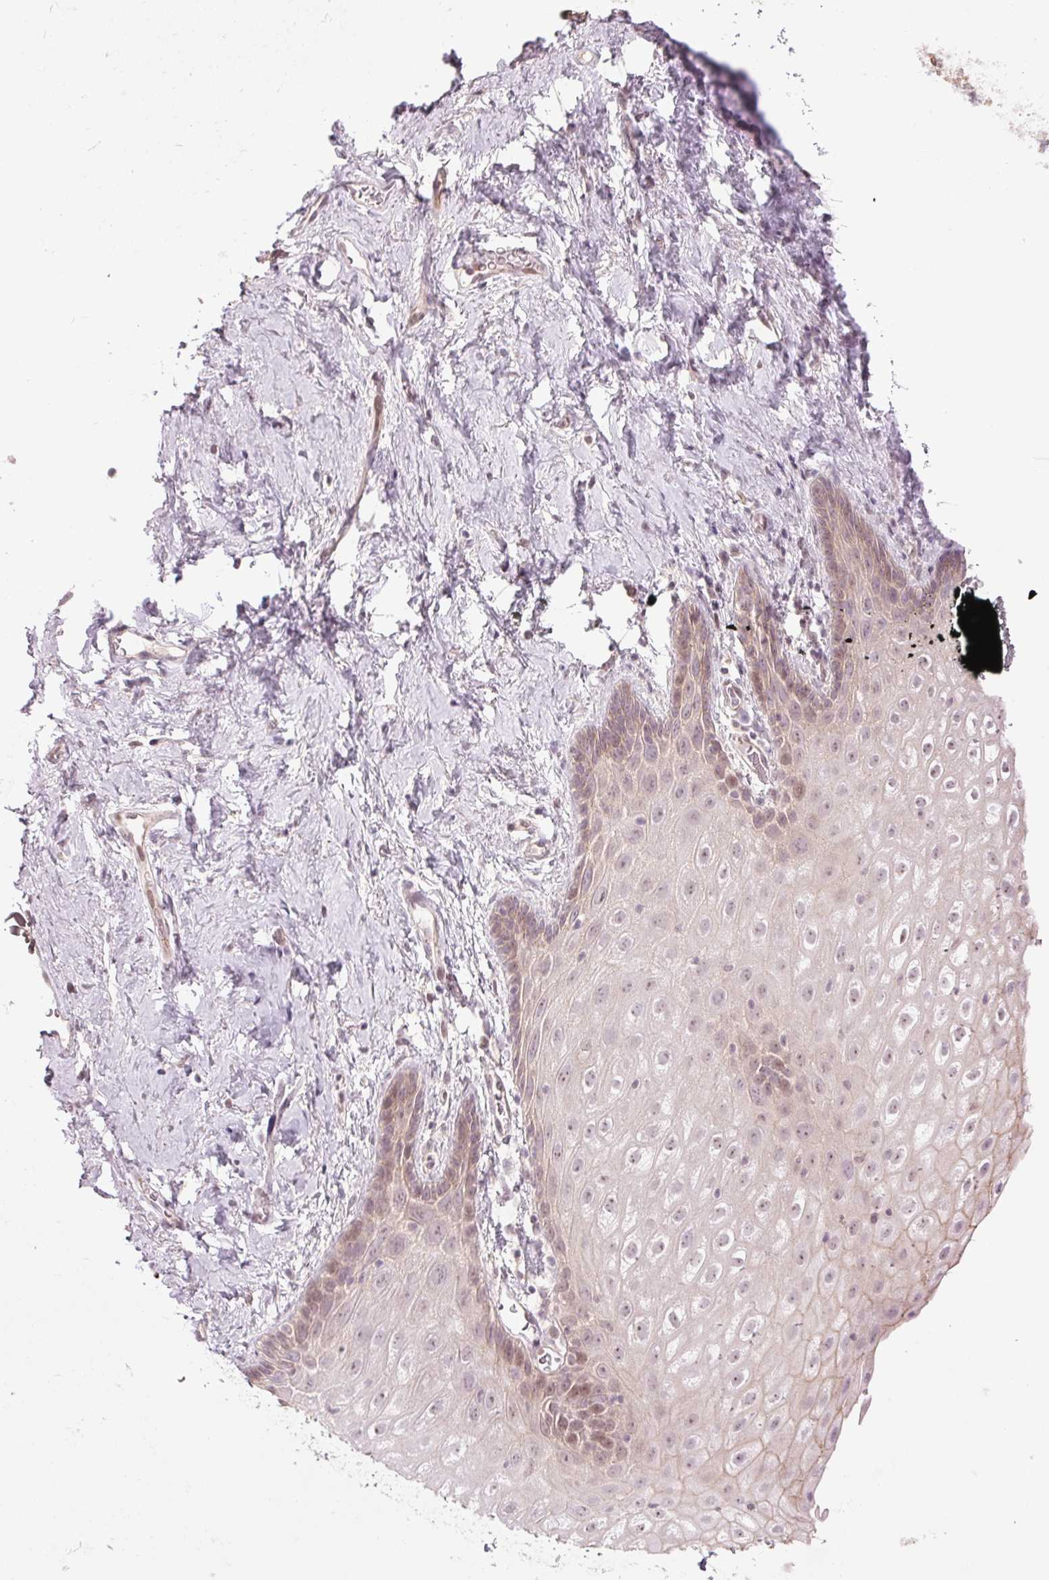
{"staining": {"intensity": "weak", "quantity": "<25%", "location": "cytoplasmic/membranous"}, "tissue": "vagina", "cell_type": "Squamous epithelial cells", "image_type": "normal", "snomed": [{"axis": "morphology", "description": "Normal tissue, NOS"}, {"axis": "morphology", "description": "Adenocarcinoma, NOS"}, {"axis": "topography", "description": "Rectum"}, {"axis": "topography", "description": "Vagina"}, {"axis": "topography", "description": "Peripheral nerve tissue"}], "caption": "DAB immunohistochemical staining of normal vagina exhibits no significant expression in squamous epithelial cells. The staining is performed using DAB brown chromogen with nuclei counter-stained in using hematoxylin.", "gene": "TMED6", "patient": {"sex": "female", "age": 71}}